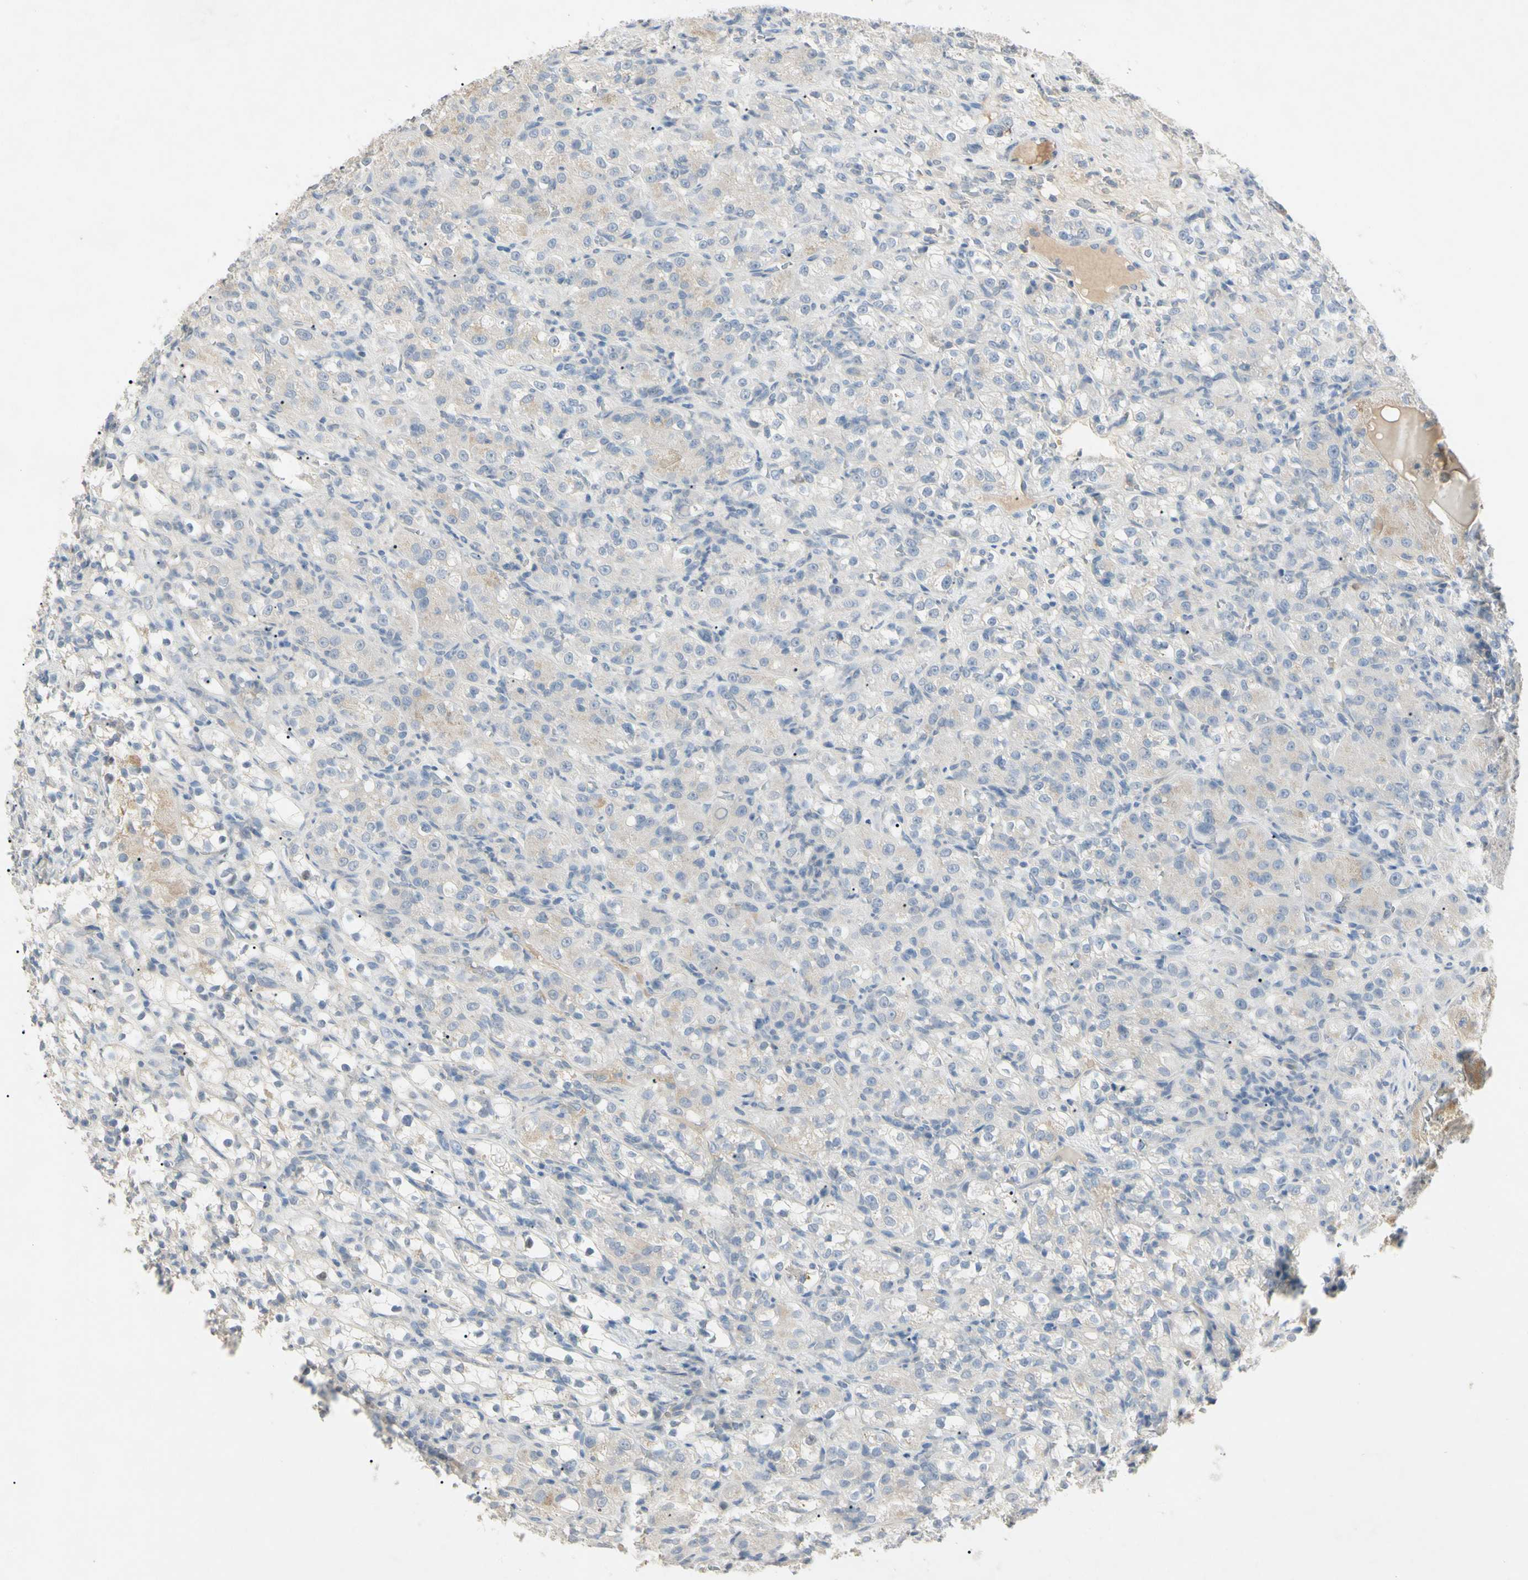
{"staining": {"intensity": "negative", "quantity": "none", "location": "none"}, "tissue": "renal cancer", "cell_type": "Tumor cells", "image_type": "cancer", "snomed": [{"axis": "morphology", "description": "Normal tissue, NOS"}, {"axis": "morphology", "description": "Adenocarcinoma, NOS"}, {"axis": "topography", "description": "Kidney"}], "caption": "IHC micrograph of neoplastic tissue: renal cancer stained with DAB (3,3'-diaminobenzidine) demonstrates no significant protein positivity in tumor cells.", "gene": "PRSS21", "patient": {"sex": "male", "age": 61}}